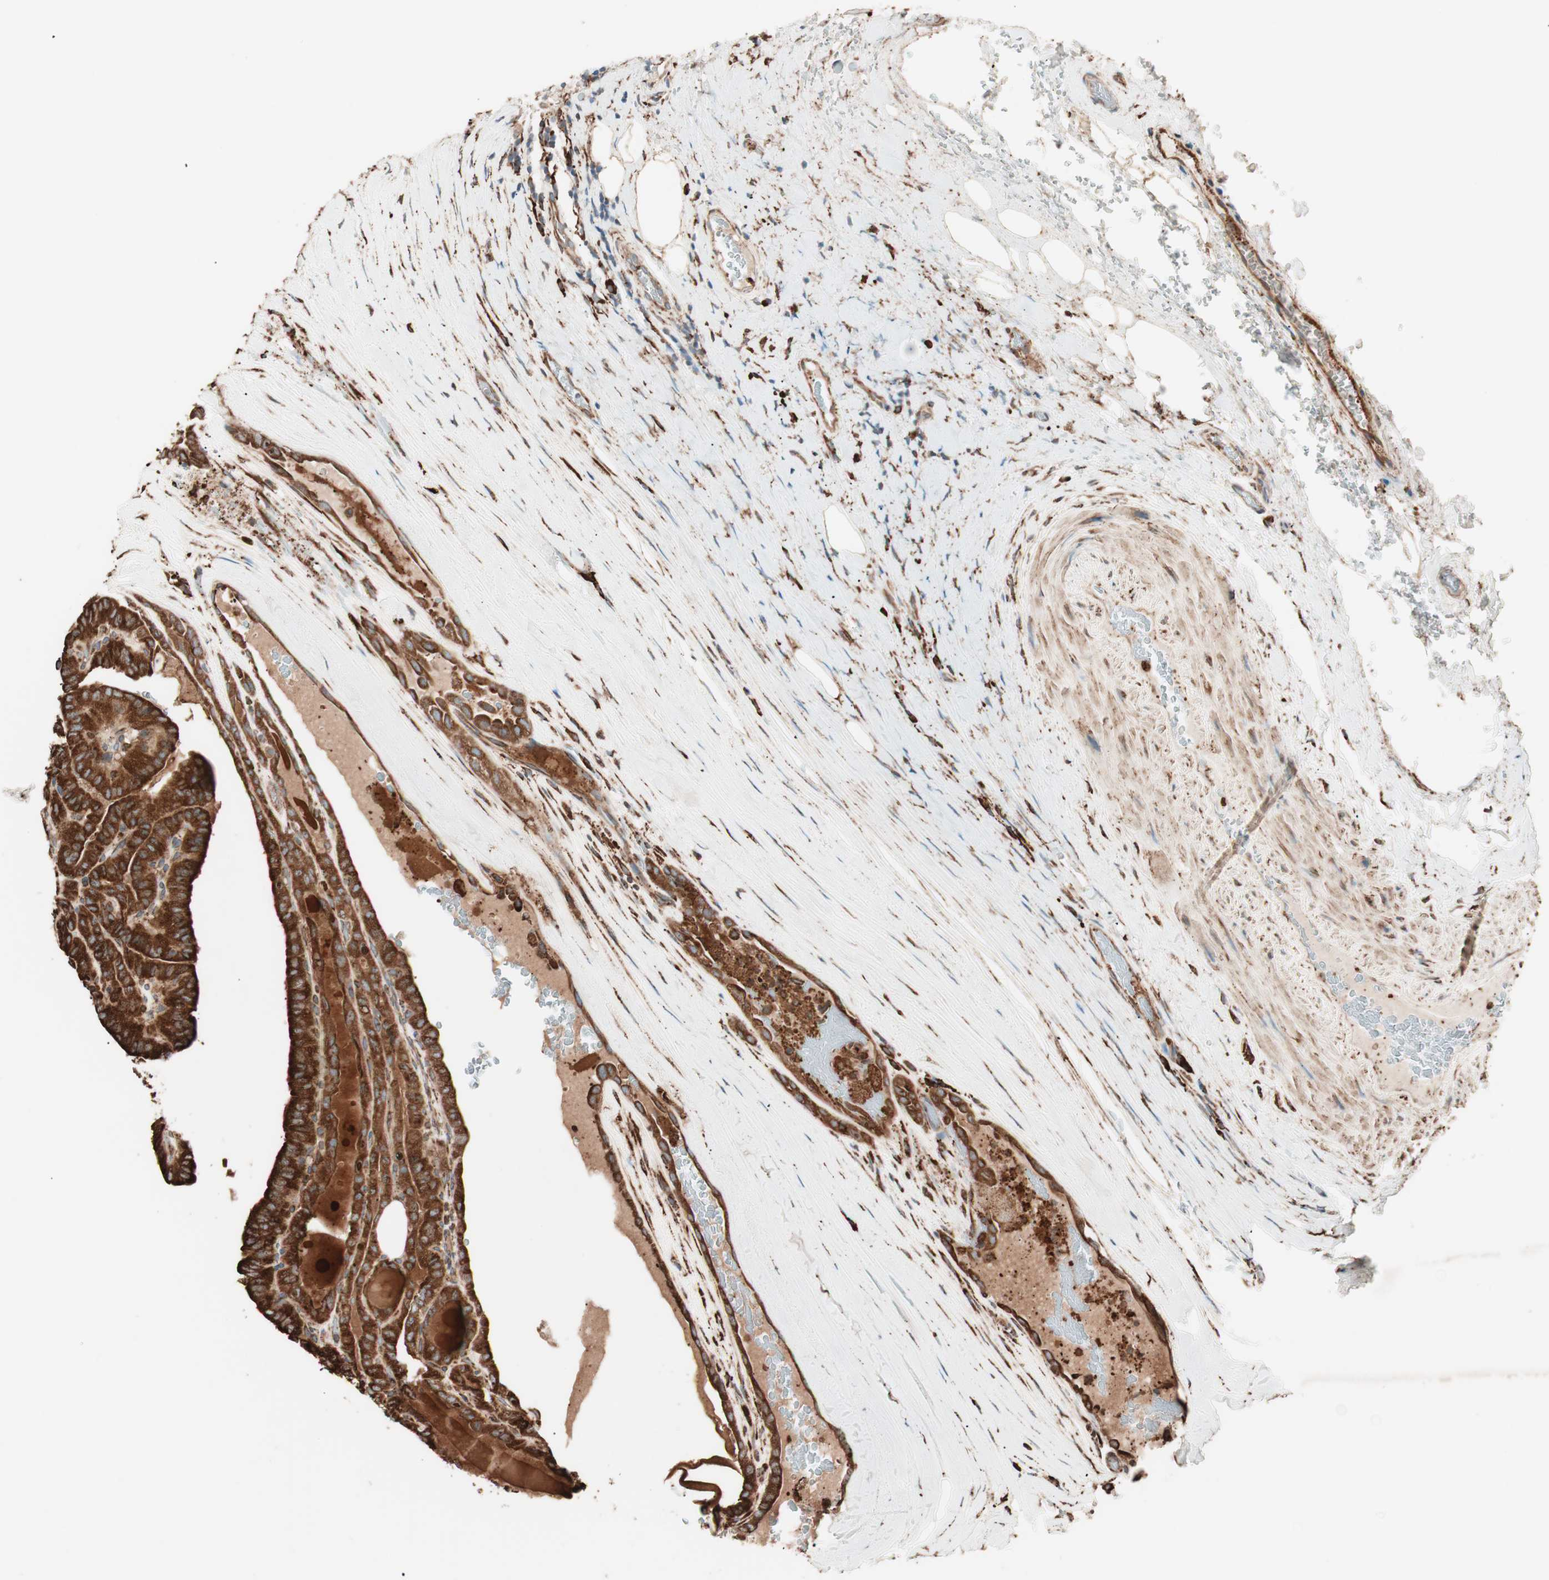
{"staining": {"intensity": "strong", "quantity": ">75%", "location": "cytoplasmic/membranous"}, "tissue": "thyroid cancer", "cell_type": "Tumor cells", "image_type": "cancer", "snomed": [{"axis": "morphology", "description": "Papillary adenocarcinoma, NOS"}, {"axis": "topography", "description": "Thyroid gland"}], "caption": "Papillary adenocarcinoma (thyroid) was stained to show a protein in brown. There is high levels of strong cytoplasmic/membranous expression in approximately >75% of tumor cells.", "gene": "VEGFA", "patient": {"sex": "male", "age": 77}}